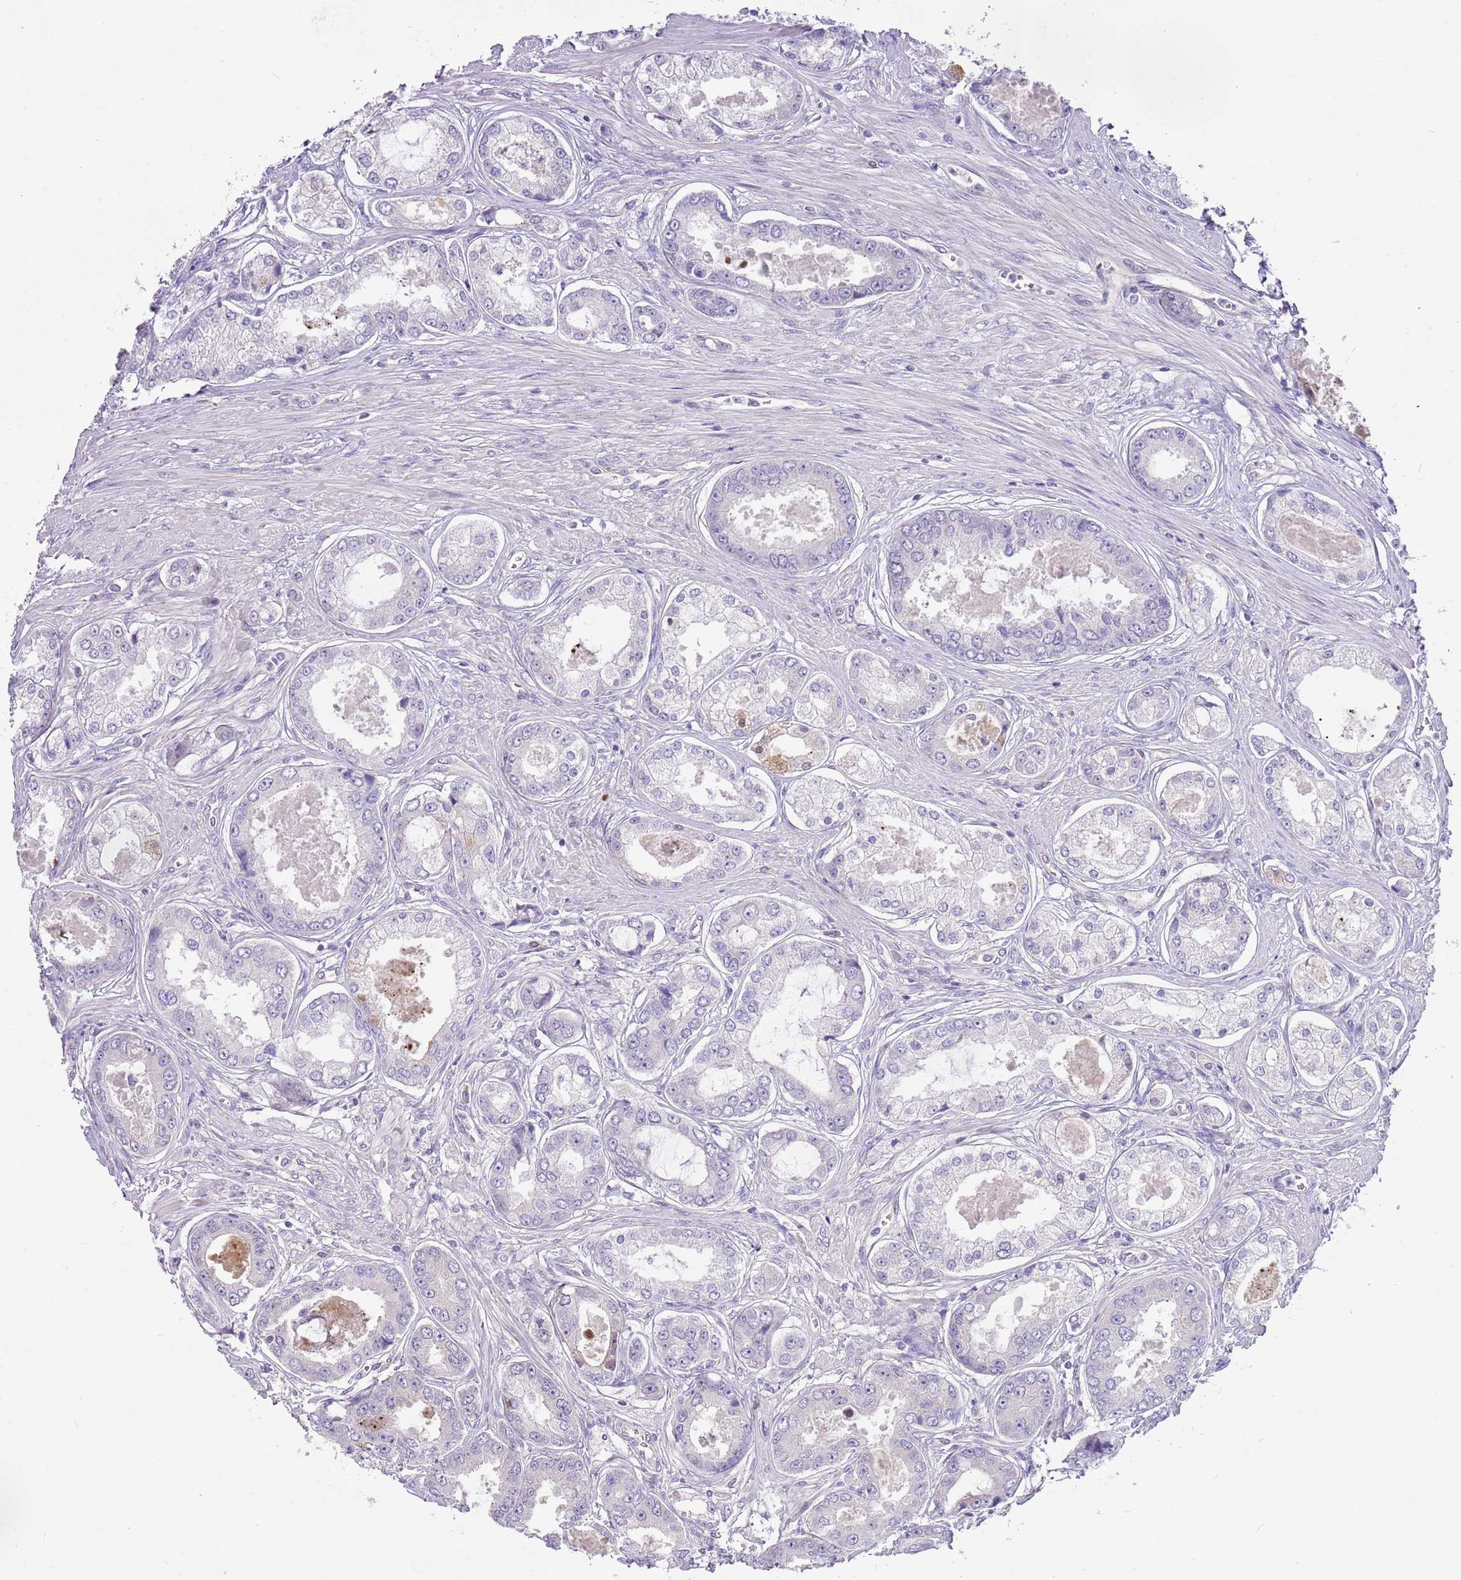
{"staining": {"intensity": "negative", "quantity": "none", "location": "none"}, "tissue": "prostate cancer", "cell_type": "Tumor cells", "image_type": "cancer", "snomed": [{"axis": "morphology", "description": "Adenocarcinoma, Low grade"}, {"axis": "topography", "description": "Prostate"}], "caption": "DAB (3,3'-diaminobenzidine) immunohistochemical staining of low-grade adenocarcinoma (prostate) reveals no significant positivity in tumor cells. The staining is performed using DAB brown chromogen with nuclei counter-stained in using hematoxylin.", "gene": "RFK", "patient": {"sex": "male", "age": 68}}